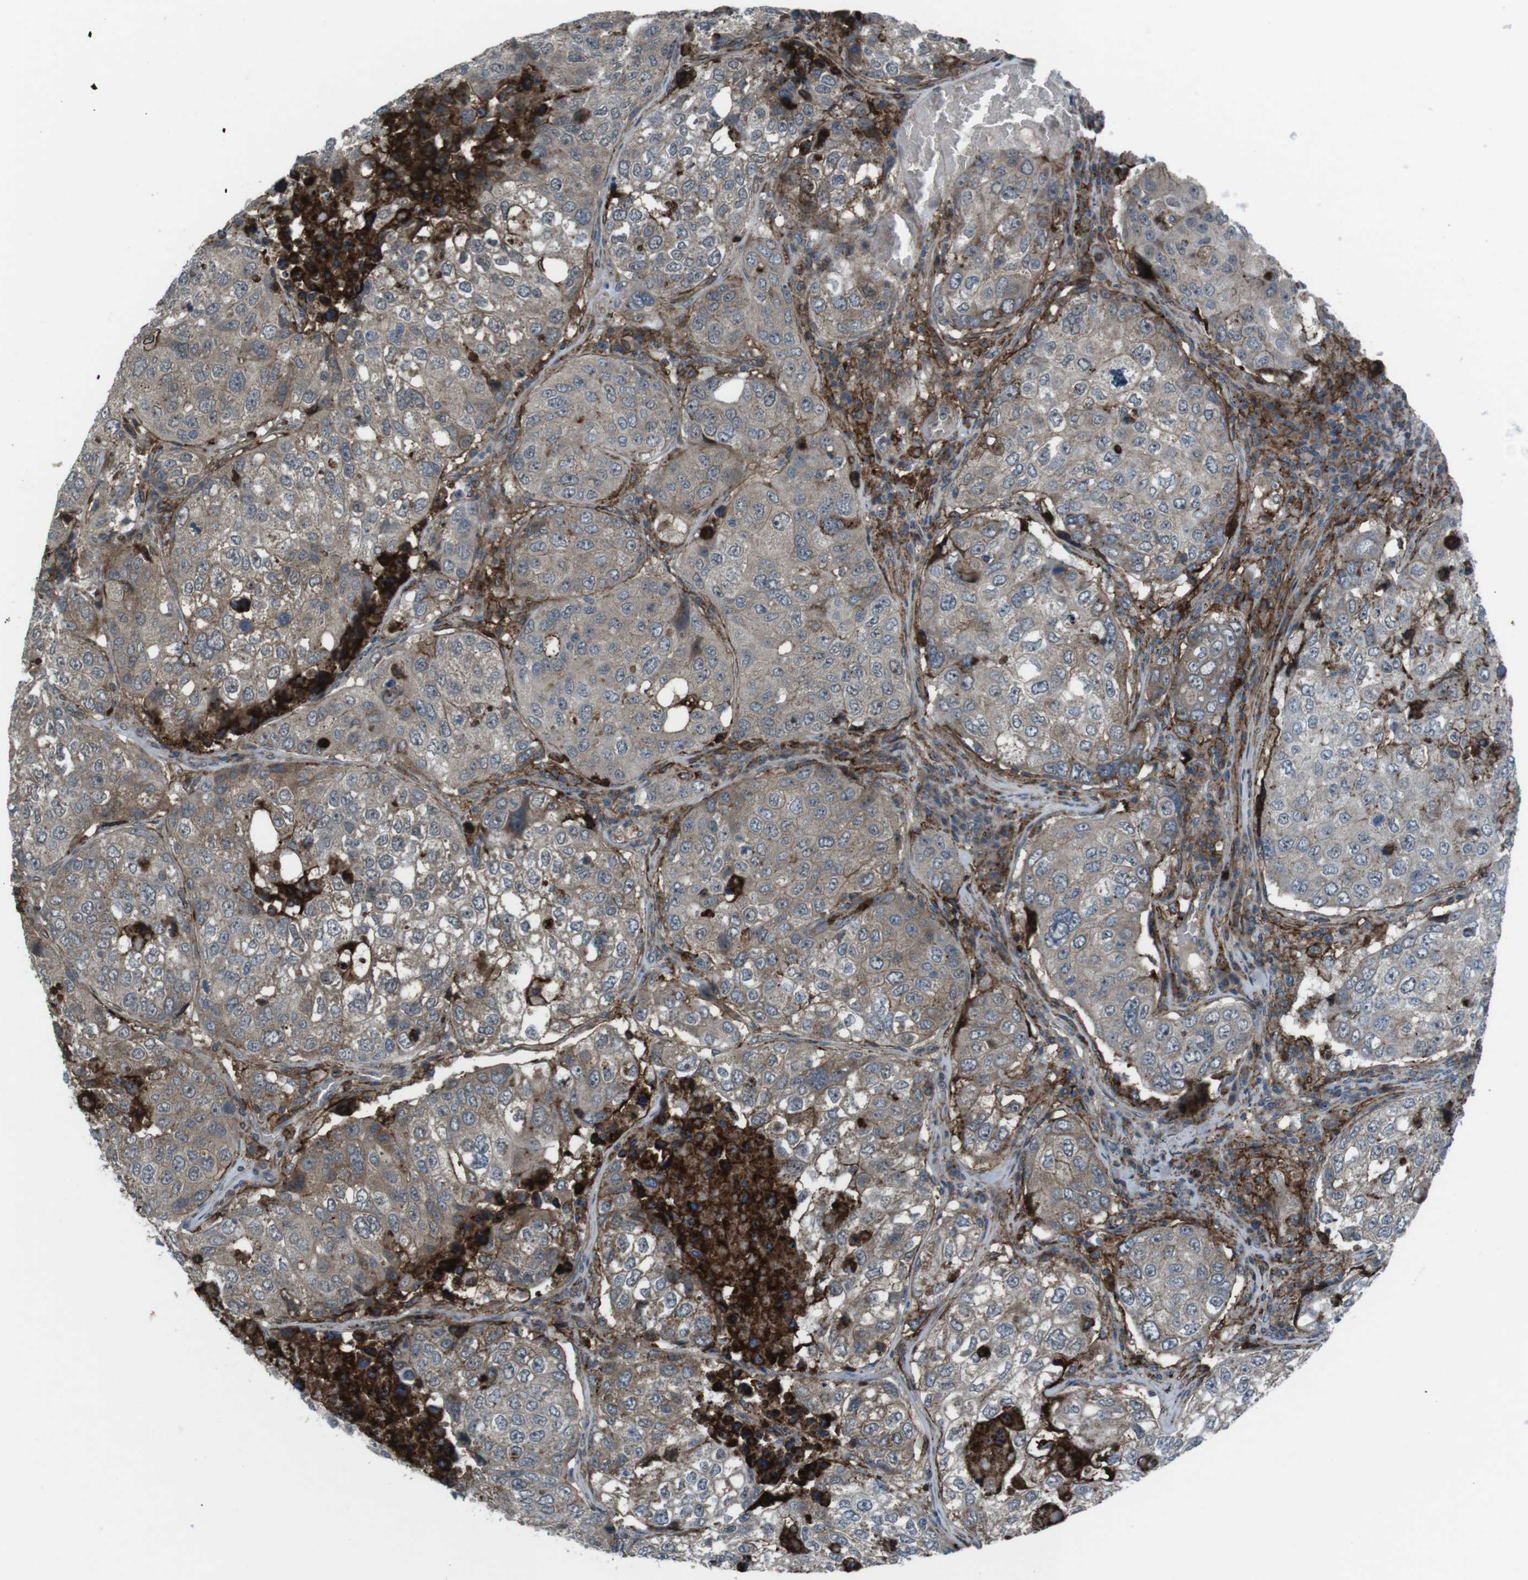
{"staining": {"intensity": "moderate", "quantity": ">75%", "location": "cytoplasmic/membranous"}, "tissue": "urothelial cancer", "cell_type": "Tumor cells", "image_type": "cancer", "snomed": [{"axis": "morphology", "description": "Urothelial carcinoma, High grade"}, {"axis": "topography", "description": "Lymph node"}, {"axis": "topography", "description": "Urinary bladder"}], "caption": "A histopathology image of urothelial carcinoma (high-grade) stained for a protein shows moderate cytoplasmic/membranous brown staining in tumor cells.", "gene": "GDF10", "patient": {"sex": "male", "age": 51}}